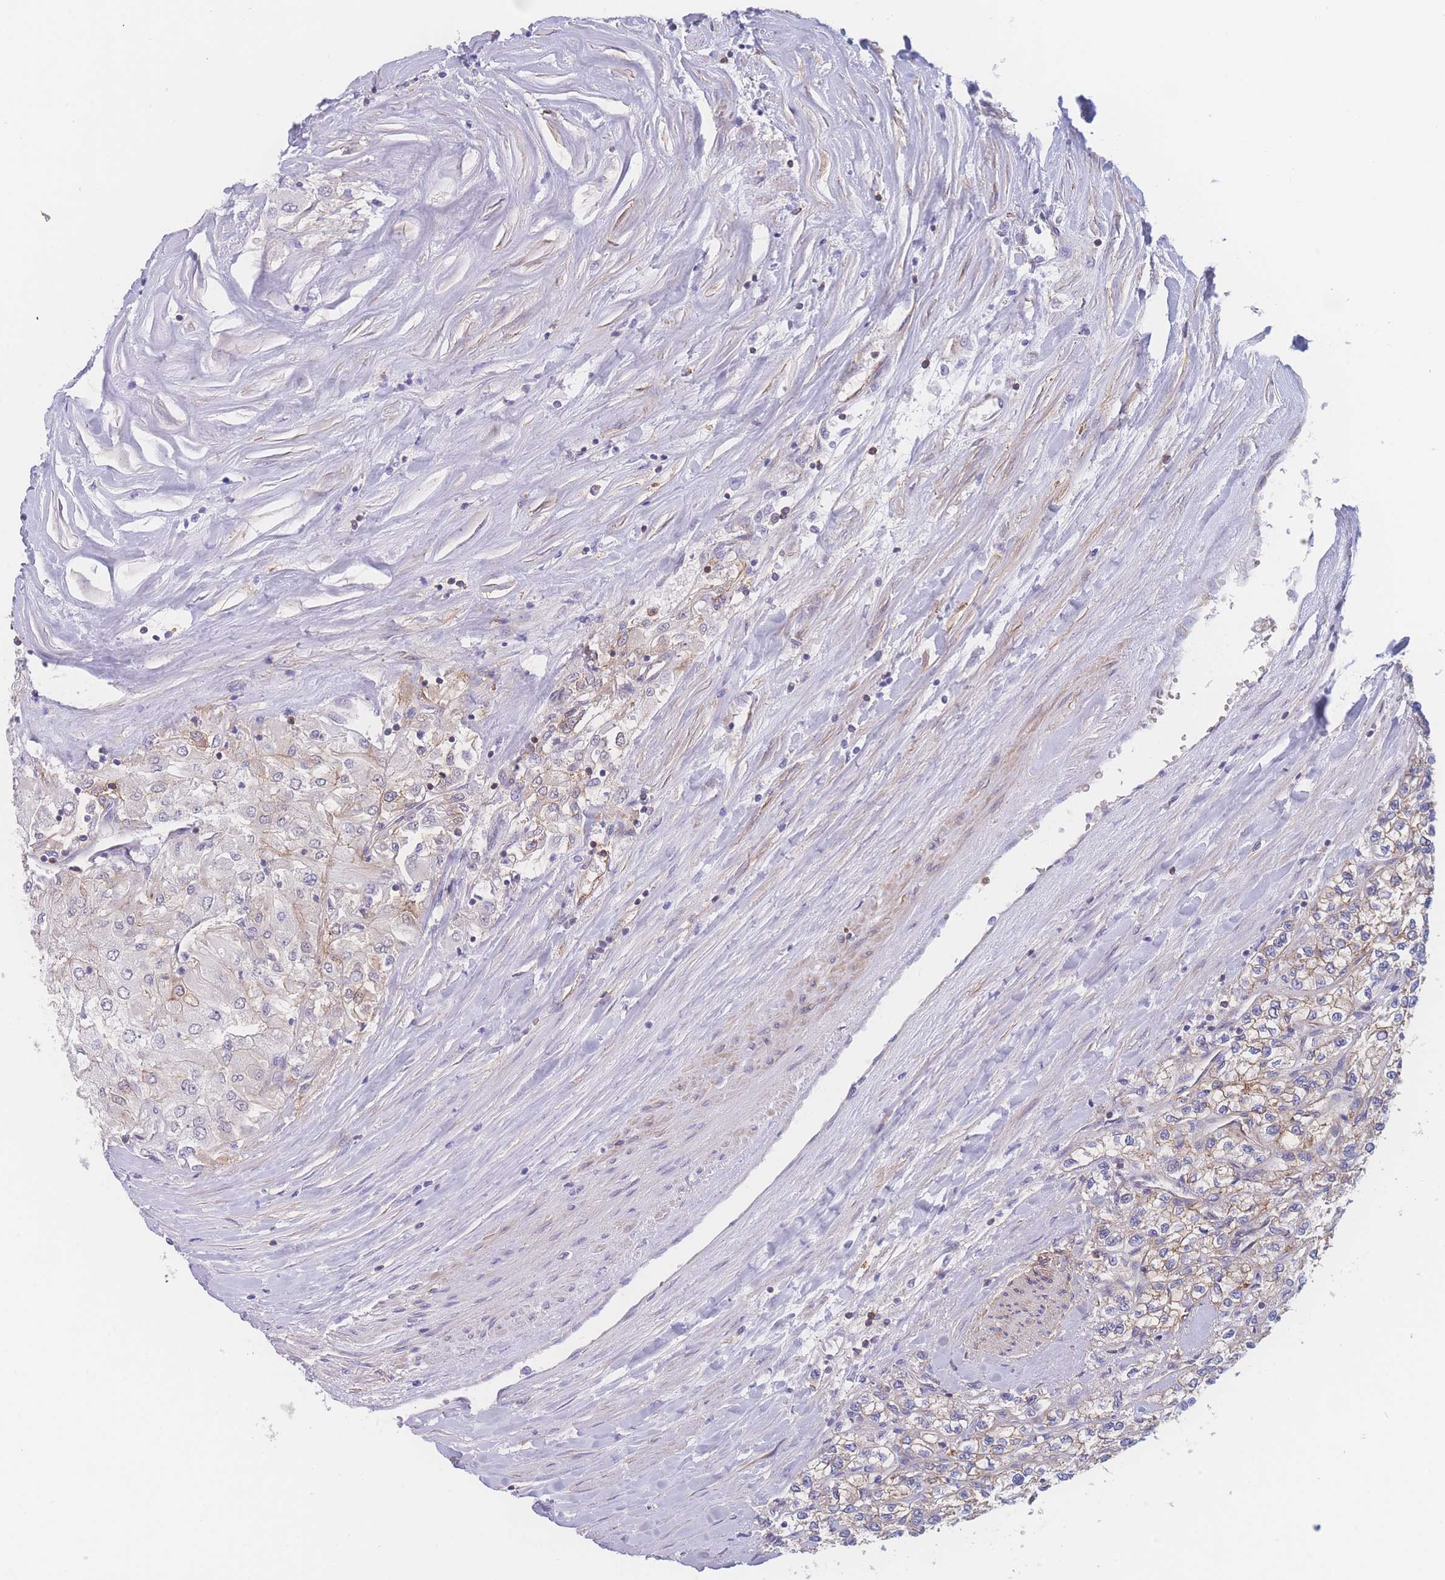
{"staining": {"intensity": "moderate", "quantity": ">75%", "location": "cytoplasmic/membranous"}, "tissue": "renal cancer", "cell_type": "Tumor cells", "image_type": "cancer", "snomed": [{"axis": "morphology", "description": "Adenocarcinoma, NOS"}, {"axis": "topography", "description": "Kidney"}], "caption": "Renal adenocarcinoma stained for a protein demonstrates moderate cytoplasmic/membranous positivity in tumor cells.", "gene": "CFAP97", "patient": {"sex": "male", "age": 80}}